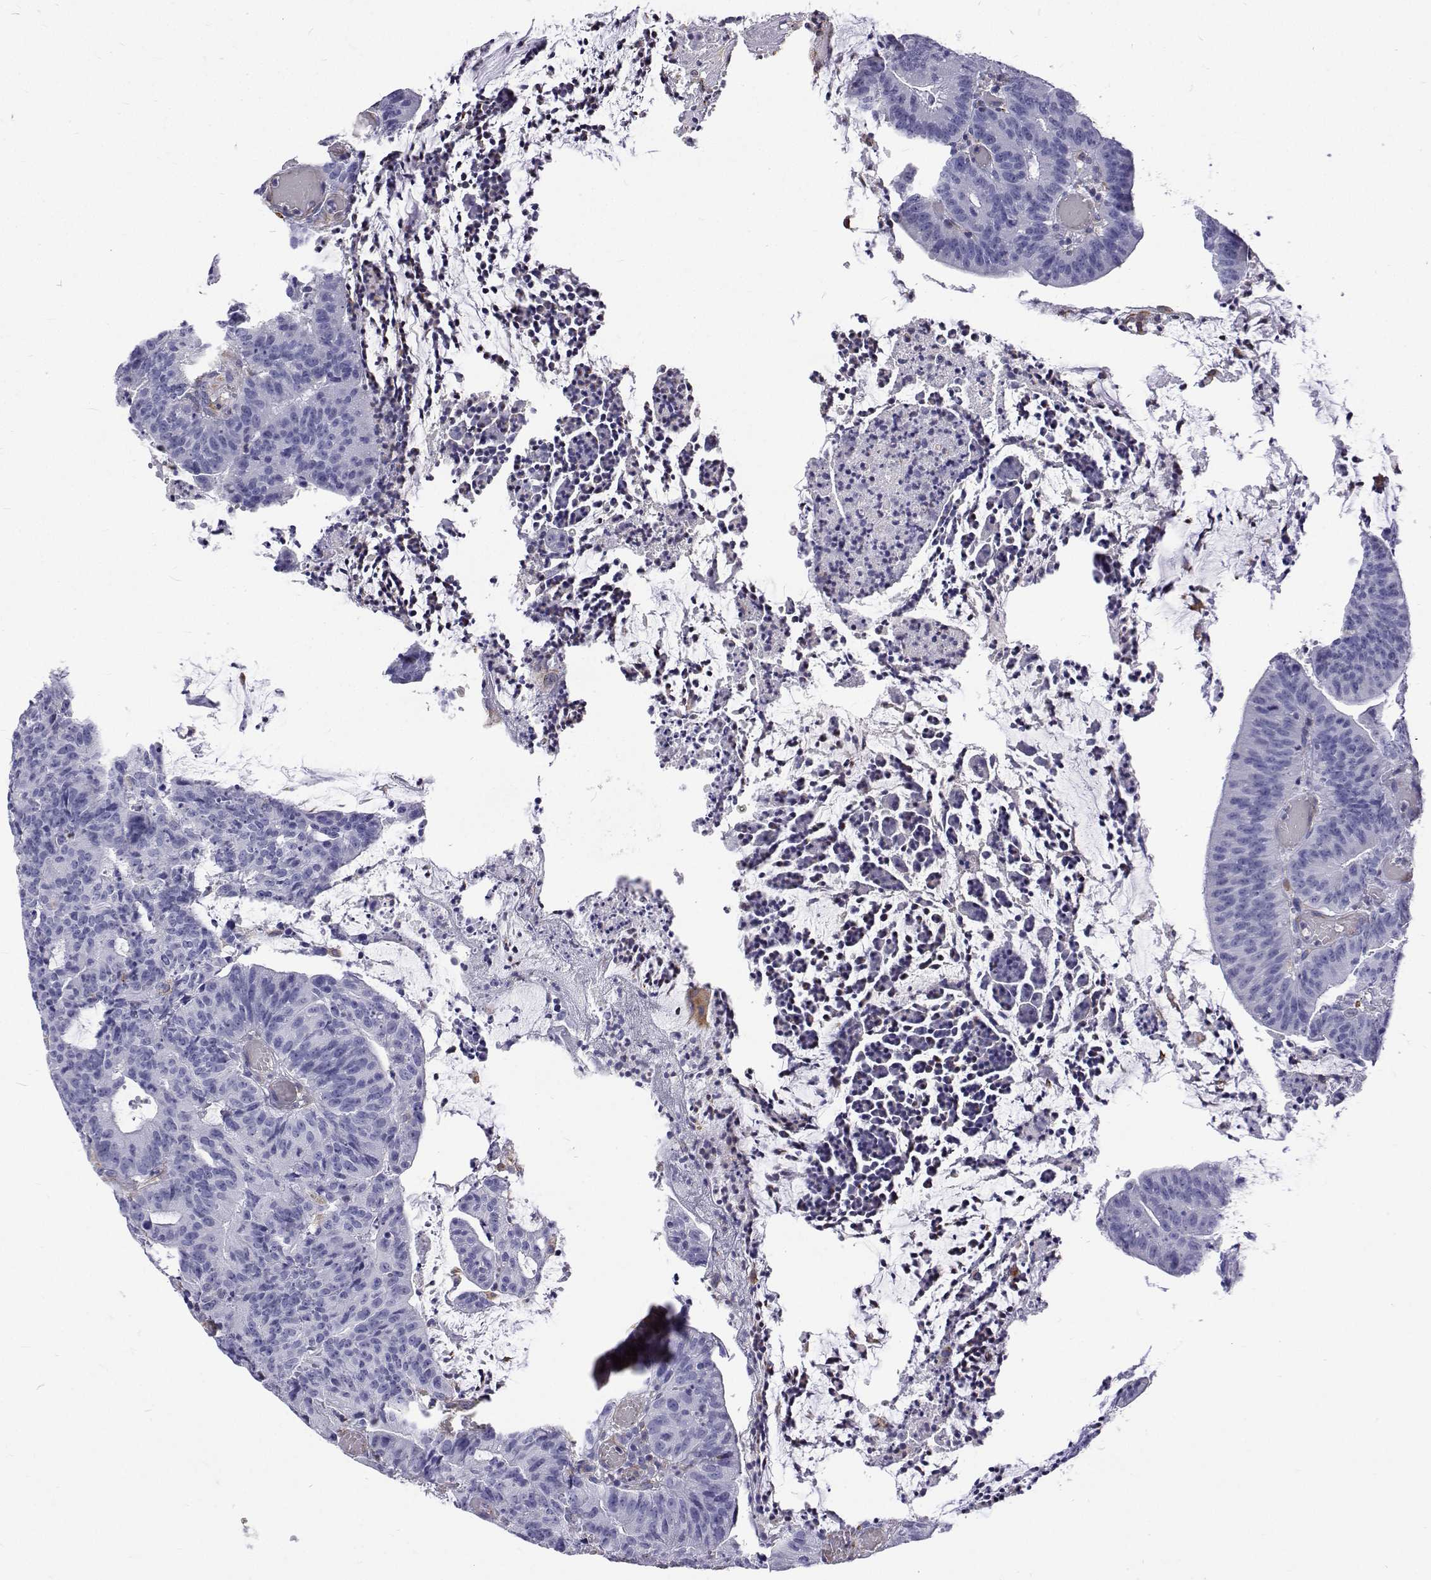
{"staining": {"intensity": "negative", "quantity": "none", "location": "none"}, "tissue": "colorectal cancer", "cell_type": "Tumor cells", "image_type": "cancer", "snomed": [{"axis": "morphology", "description": "Adenocarcinoma, NOS"}, {"axis": "topography", "description": "Colon"}], "caption": "Immunohistochemistry (IHC) histopathology image of neoplastic tissue: human colorectal cancer stained with DAB demonstrates no significant protein expression in tumor cells.", "gene": "OPRPN", "patient": {"sex": "female", "age": 78}}